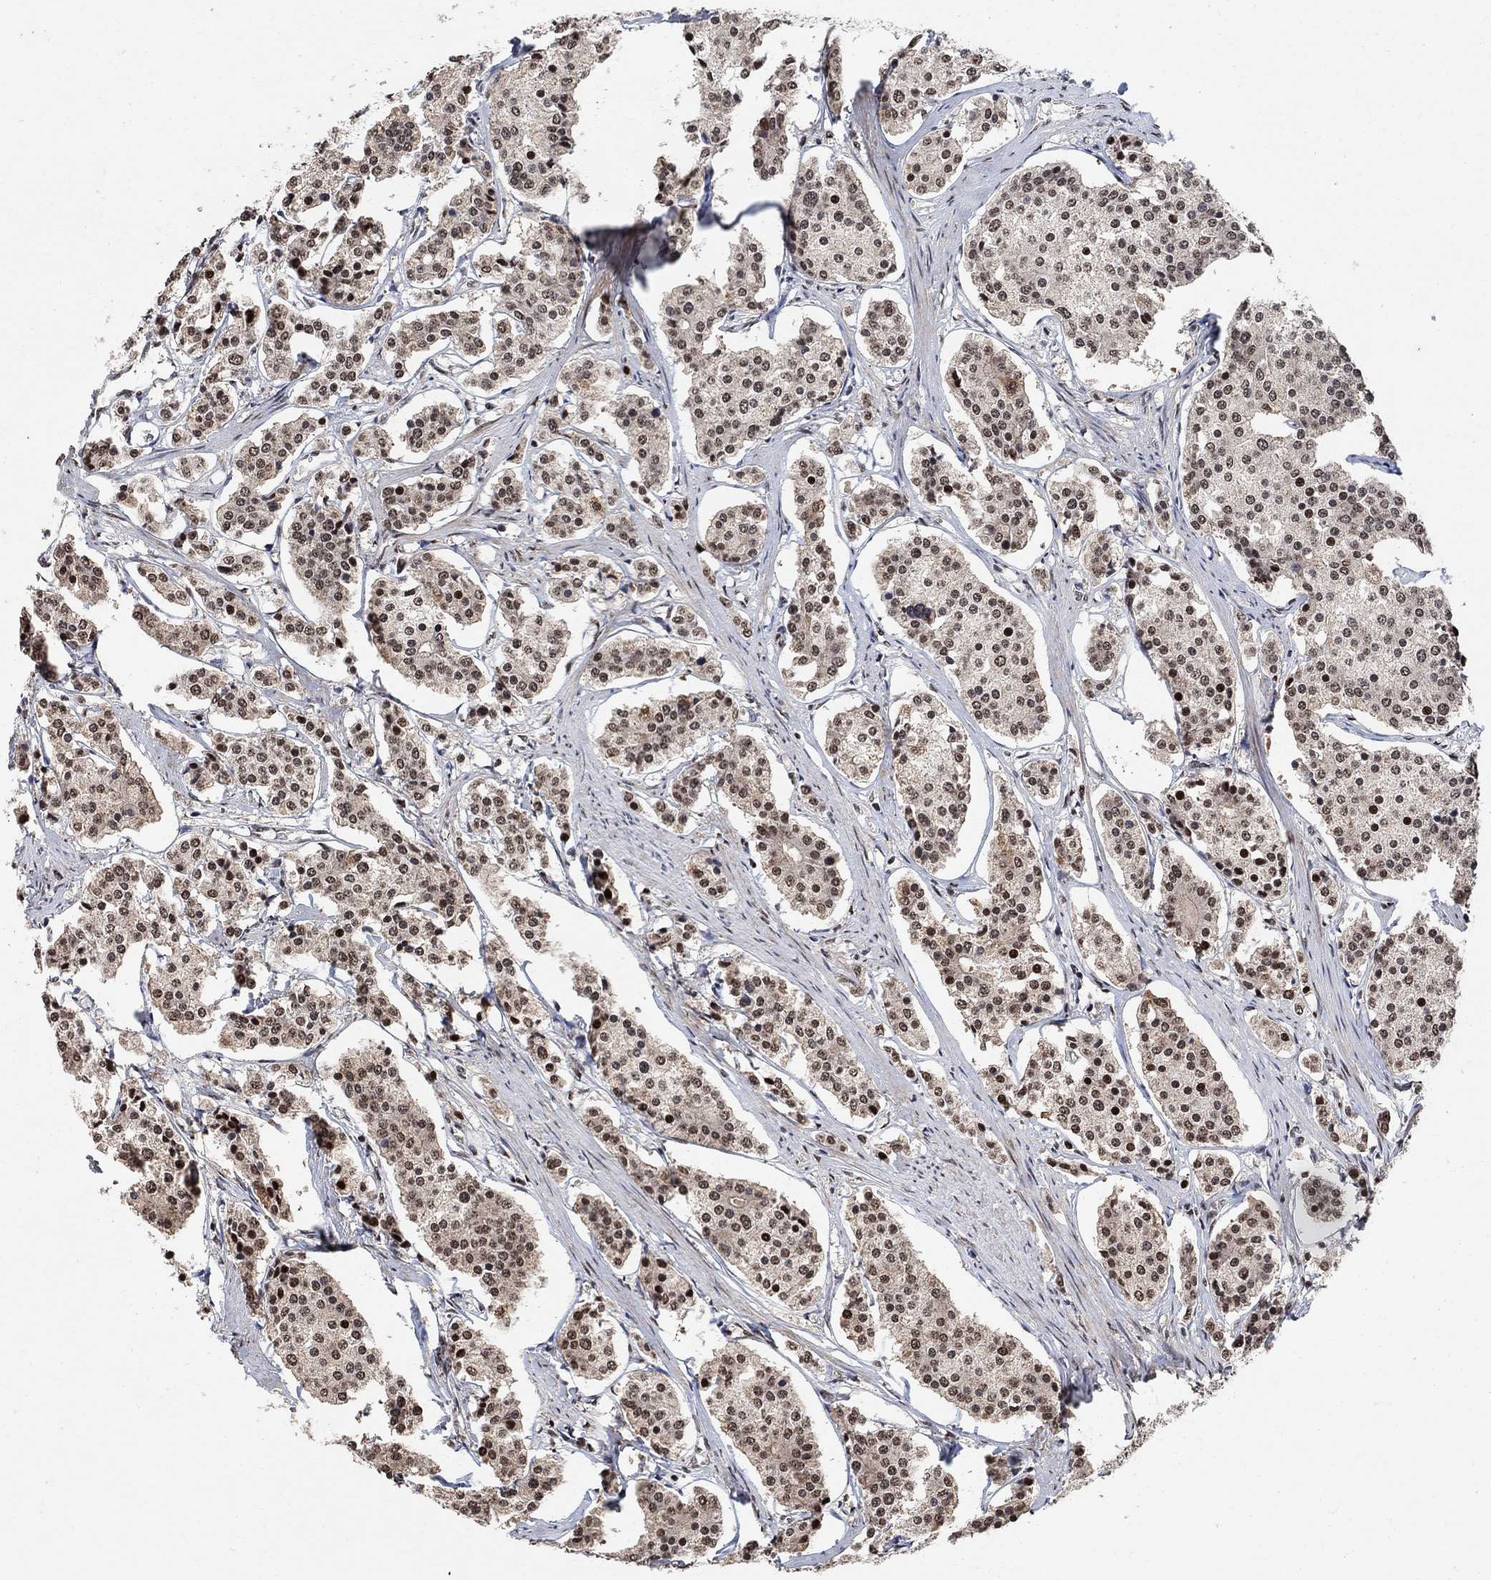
{"staining": {"intensity": "strong", "quantity": "<25%", "location": "nuclear"}, "tissue": "carcinoid", "cell_type": "Tumor cells", "image_type": "cancer", "snomed": [{"axis": "morphology", "description": "Carcinoid, malignant, NOS"}, {"axis": "topography", "description": "Small intestine"}], "caption": "This is an image of IHC staining of carcinoid (malignant), which shows strong expression in the nuclear of tumor cells.", "gene": "E4F1", "patient": {"sex": "female", "age": 65}}